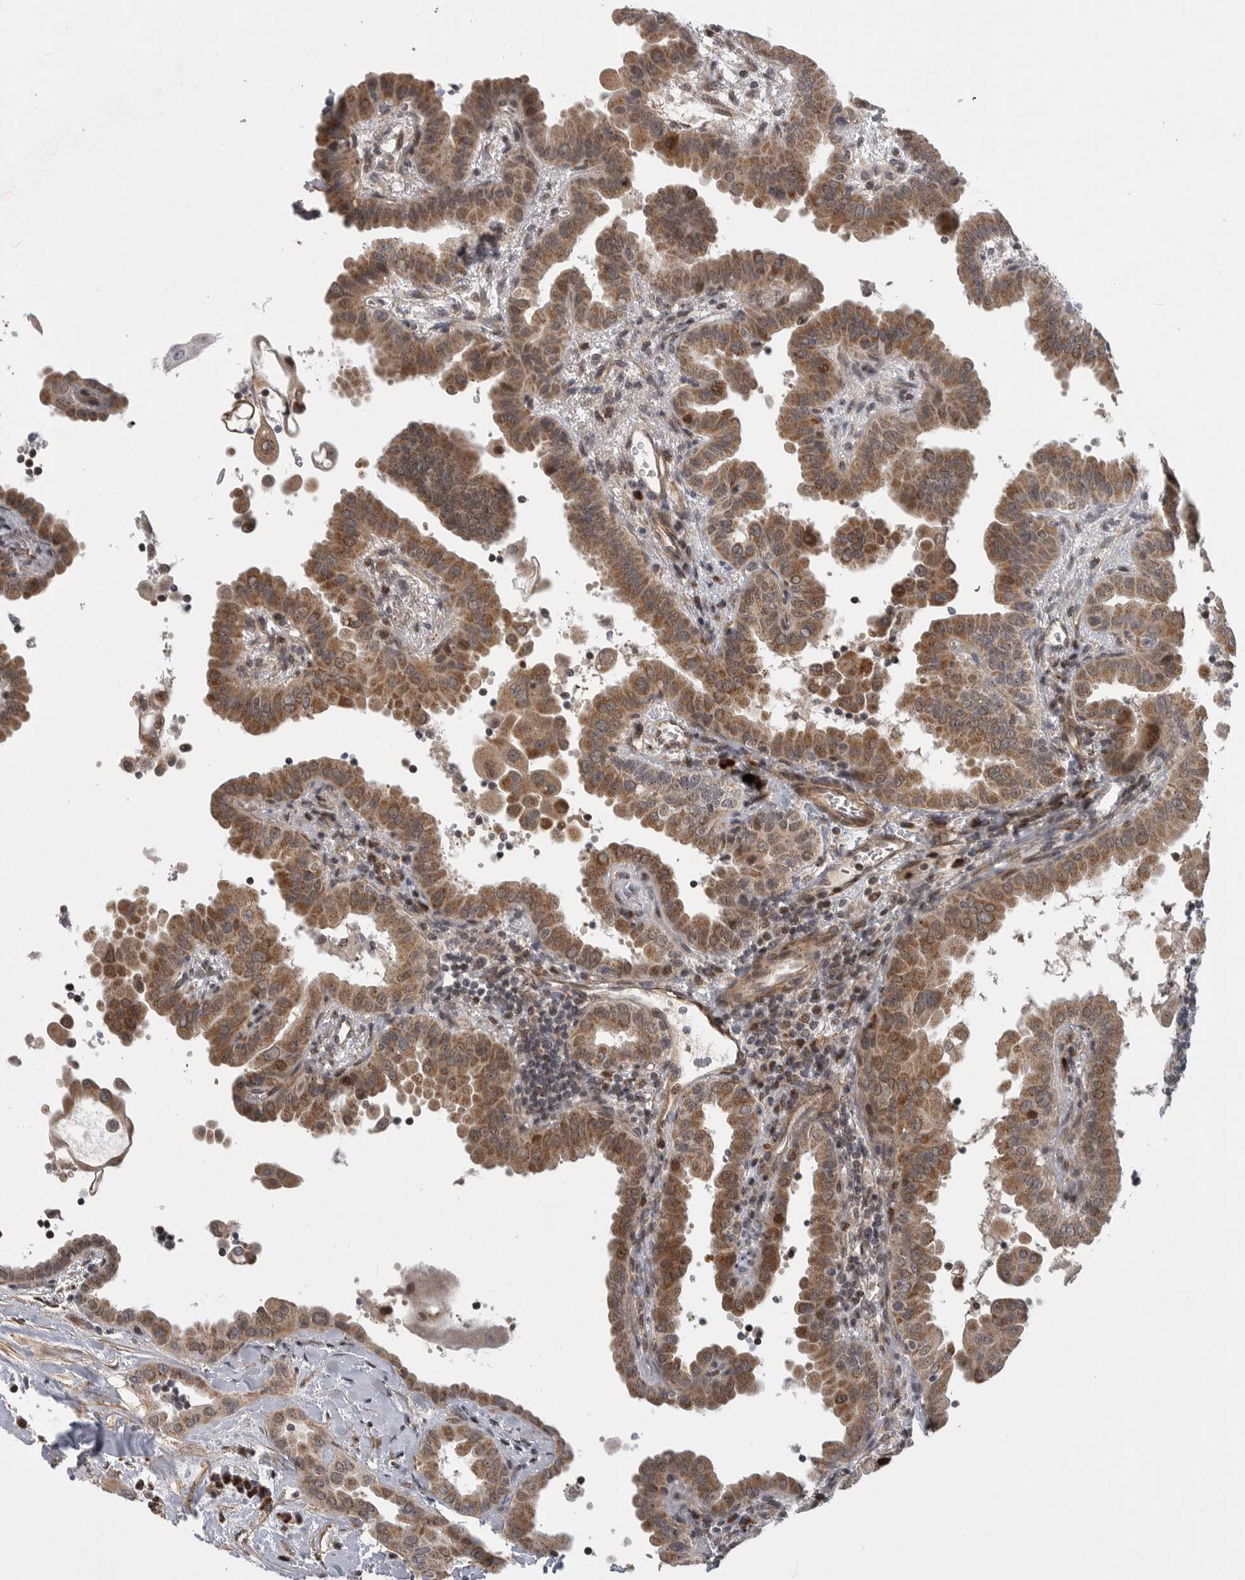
{"staining": {"intensity": "moderate", "quantity": ">75%", "location": "cytoplasmic/membranous"}, "tissue": "thyroid cancer", "cell_type": "Tumor cells", "image_type": "cancer", "snomed": [{"axis": "morphology", "description": "Papillary adenocarcinoma, NOS"}, {"axis": "topography", "description": "Thyroid gland"}], "caption": "Thyroid papillary adenocarcinoma stained for a protein (brown) exhibits moderate cytoplasmic/membranous positive staining in about >75% of tumor cells.", "gene": "TMPRSS11F", "patient": {"sex": "male", "age": 33}}